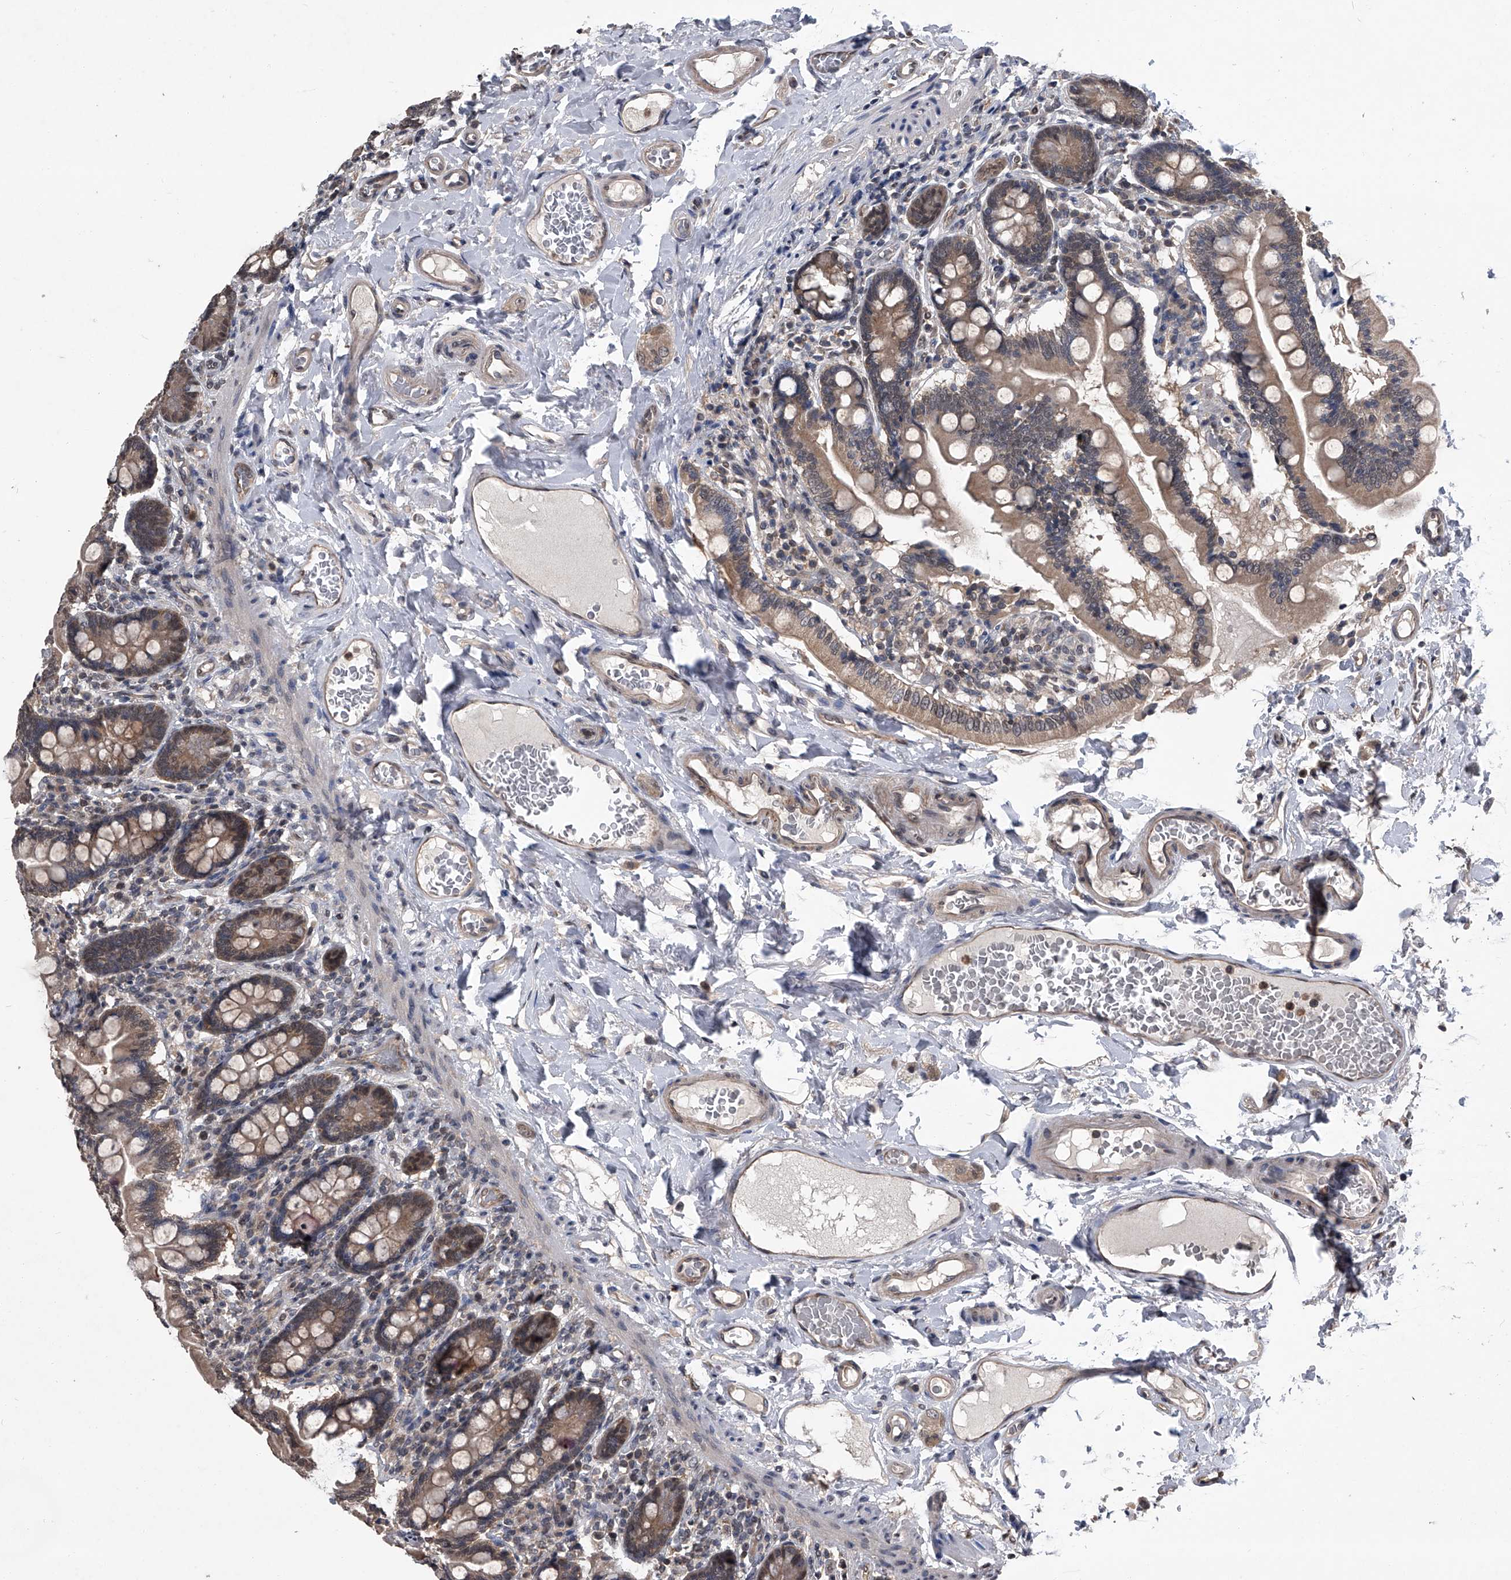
{"staining": {"intensity": "moderate", "quantity": "25%-75%", "location": "cytoplasmic/membranous"}, "tissue": "small intestine", "cell_type": "Glandular cells", "image_type": "normal", "snomed": [{"axis": "morphology", "description": "Normal tissue, NOS"}, {"axis": "topography", "description": "Small intestine"}], "caption": "Human small intestine stained with a brown dye demonstrates moderate cytoplasmic/membranous positive positivity in about 25%-75% of glandular cells.", "gene": "TSNAX", "patient": {"sex": "female", "age": 64}}